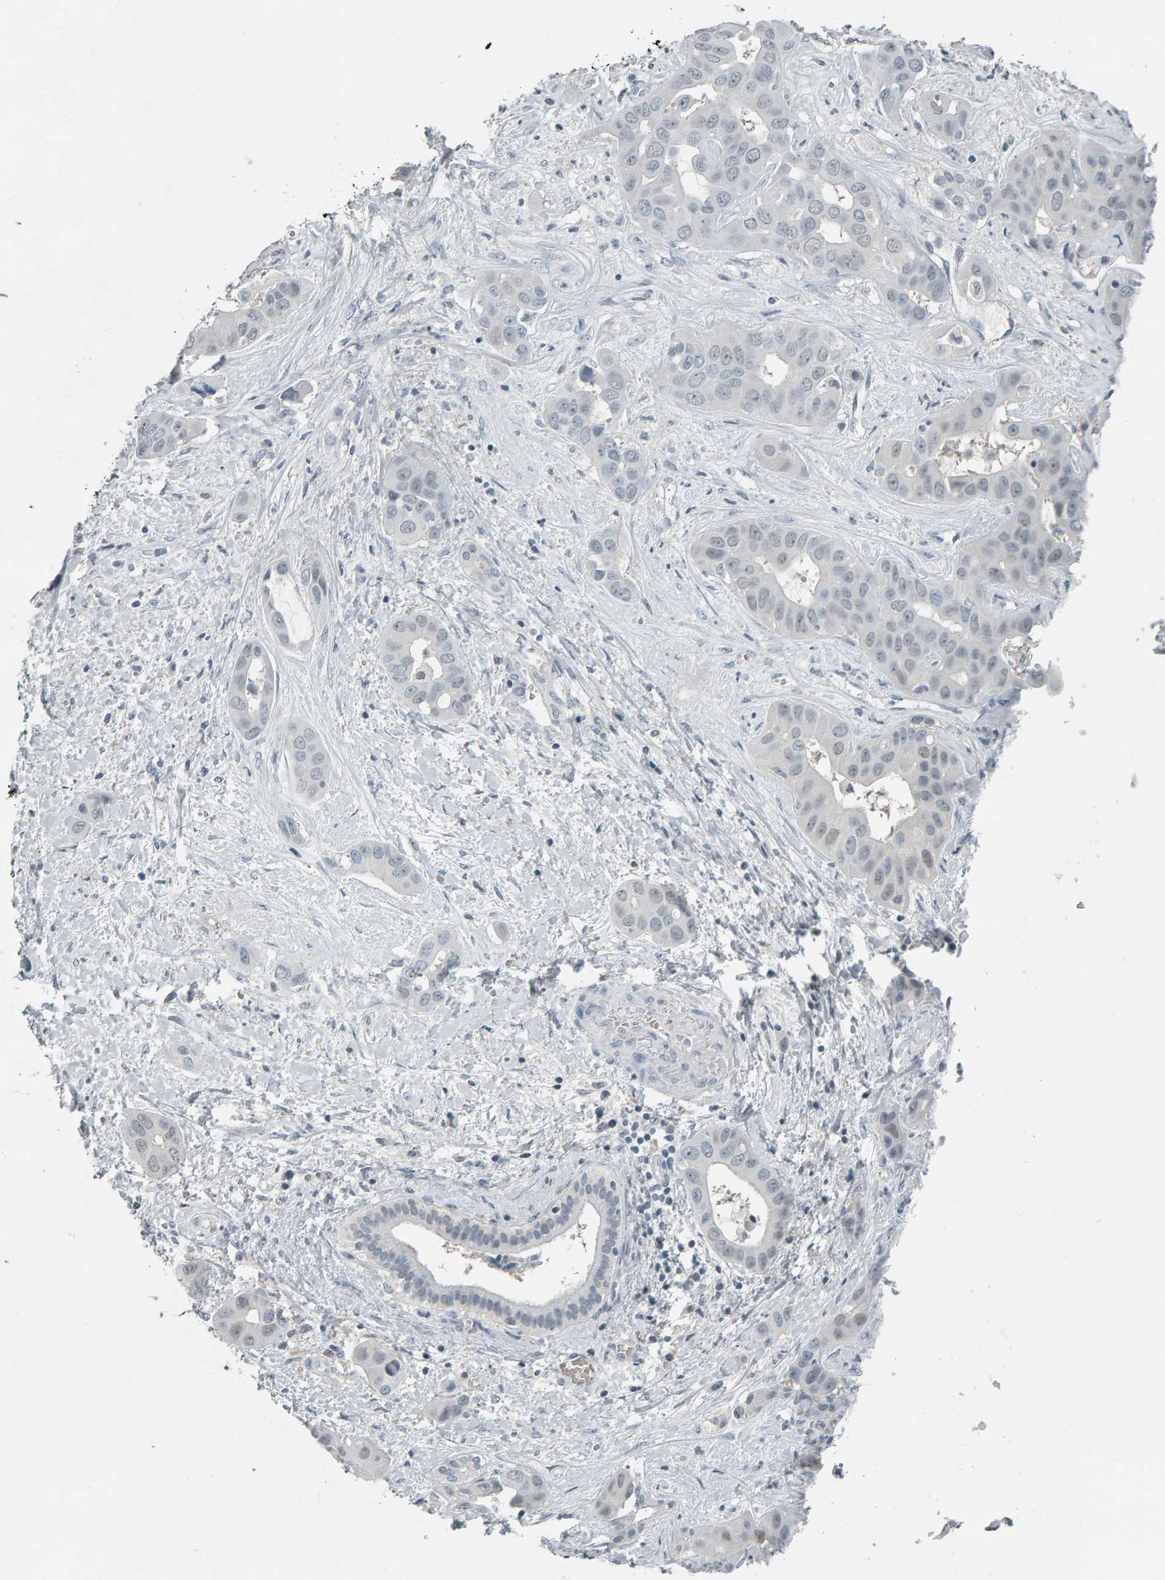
{"staining": {"intensity": "negative", "quantity": "none", "location": "none"}, "tissue": "liver cancer", "cell_type": "Tumor cells", "image_type": "cancer", "snomed": [{"axis": "morphology", "description": "Cholangiocarcinoma"}, {"axis": "topography", "description": "Liver"}], "caption": "Tumor cells show no significant positivity in liver cholangiocarcinoma.", "gene": "PYY", "patient": {"sex": "female", "age": 52}}